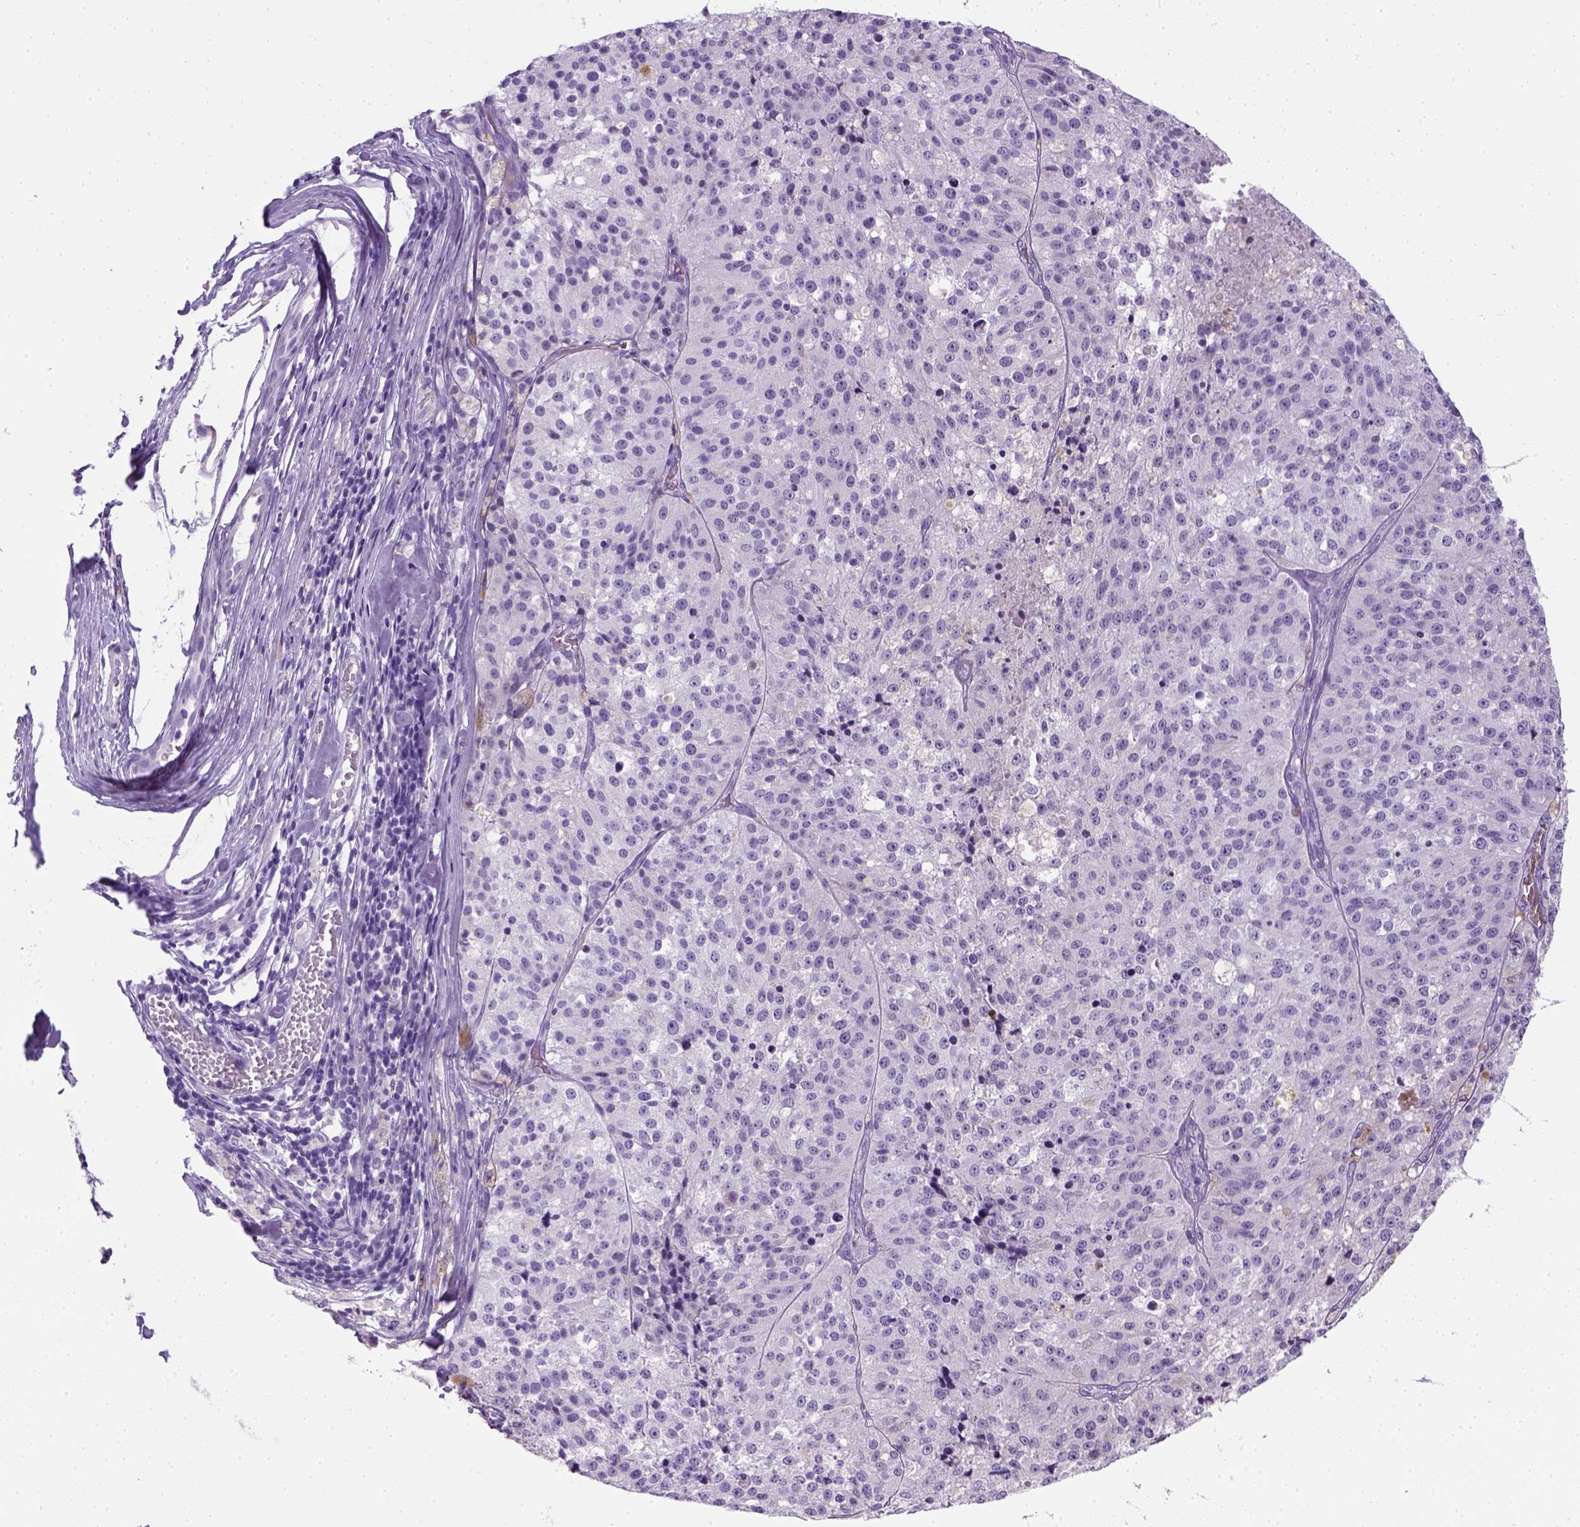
{"staining": {"intensity": "negative", "quantity": "none", "location": "none"}, "tissue": "melanoma", "cell_type": "Tumor cells", "image_type": "cancer", "snomed": [{"axis": "morphology", "description": "Malignant melanoma, Metastatic site"}, {"axis": "topography", "description": "Lymph node"}], "caption": "DAB (3,3'-diaminobenzidine) immunohistochemical staining of malignant melanoma (metastatic site) shows no significant staining in tumor cells.", "gene": "KRT71", "patient": {"sex": "female", "age": 64}}